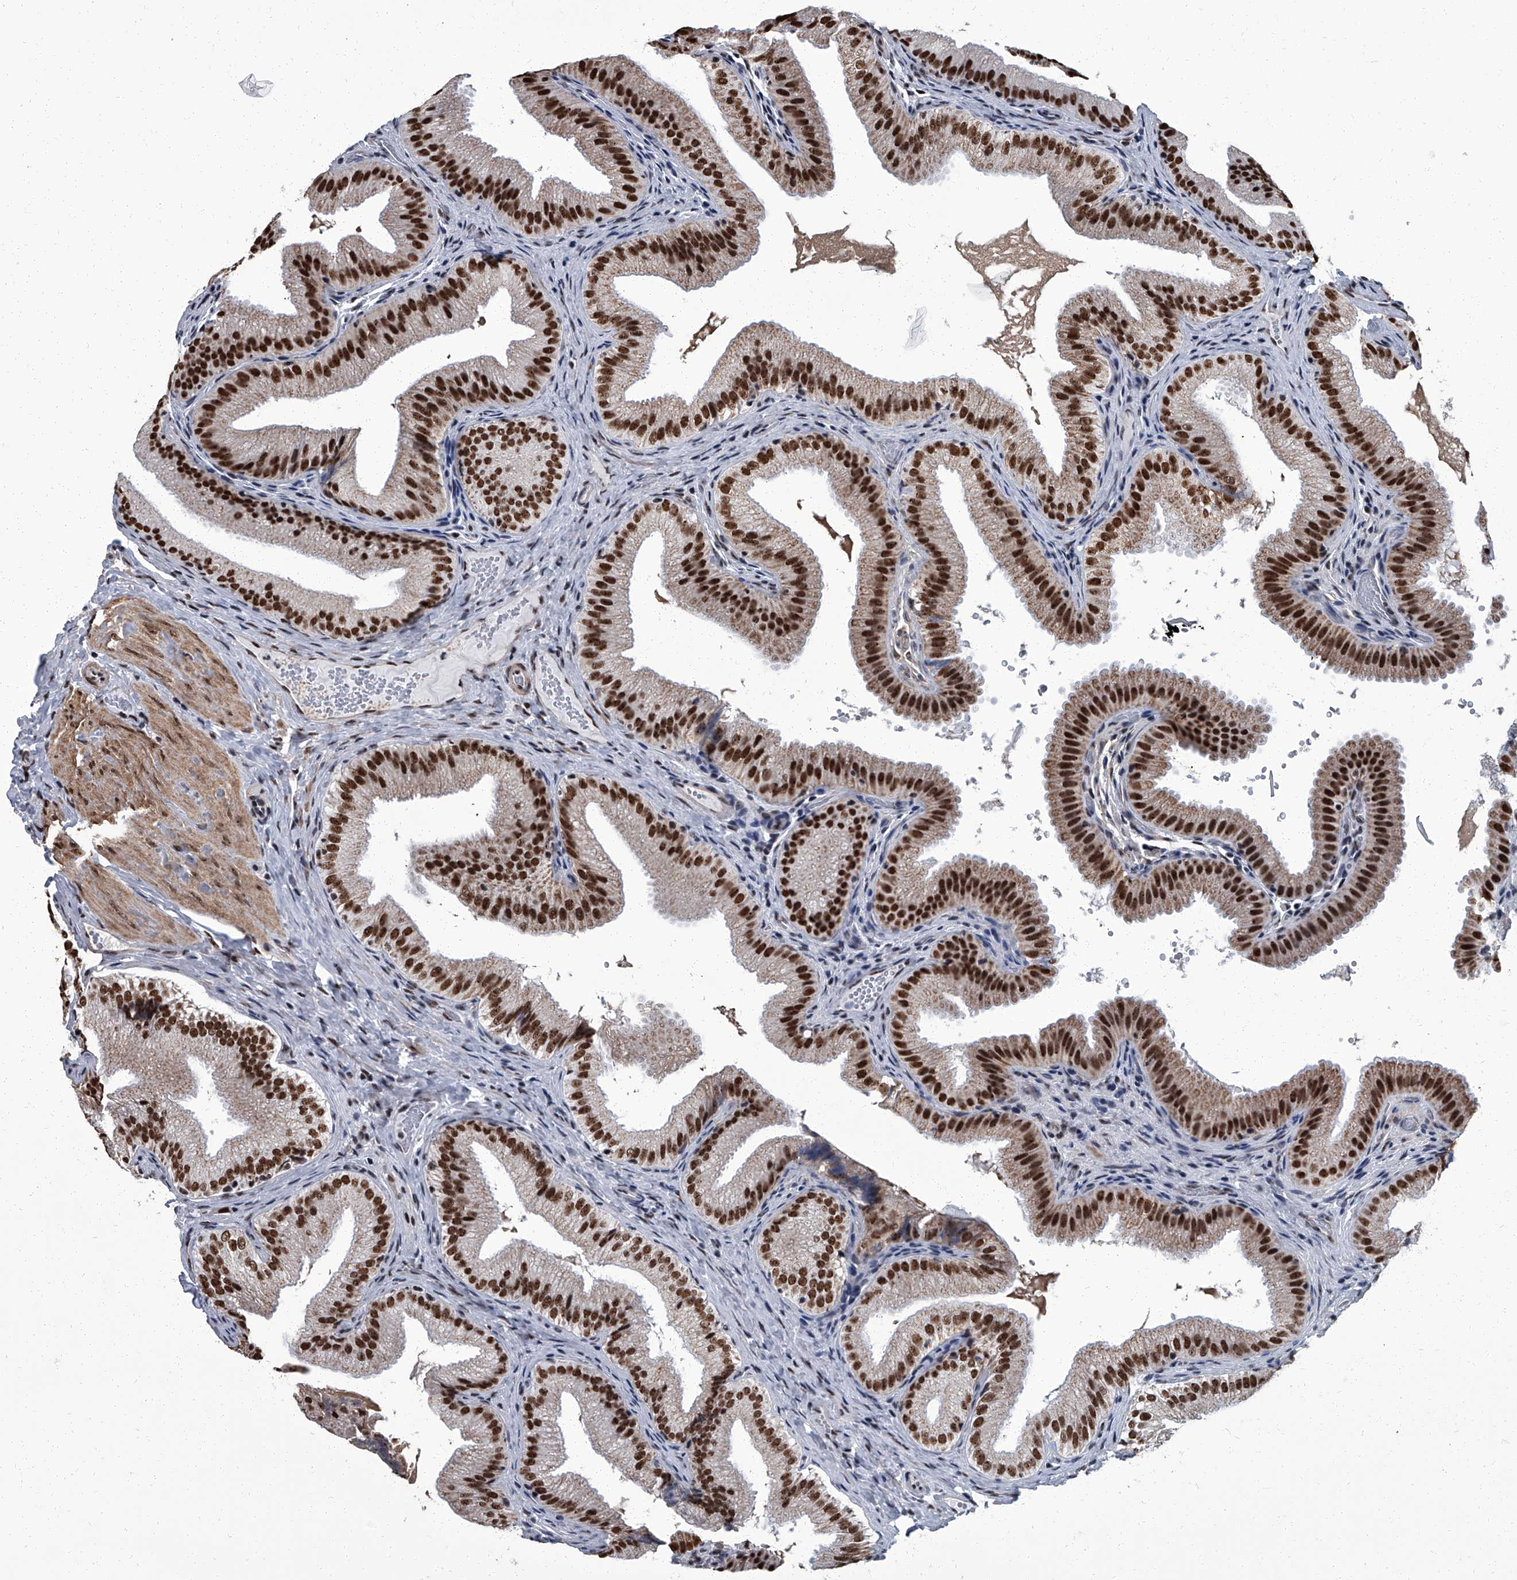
{"staining": {"intensity": "strong", "quantity": ">75%", "location": "cytoplasmic/membranous,nuclear"}, "tissue": "gallbladder", "cell_type": "Glandular cells", "image_type": "normal", "snomed": [{"axis": "morphology", "description": "Normal tissue, NOS"}, {"axis": "topography", "description": "Gallbladder"}], "caption": "Glandular cells reveal high levels of strong cytoplasmic/membranous,nuclear expression in about >75% of cells in normal human gallbladder.", "gene": "ZNF518B", "patient": {"sex": "female", "age": 30}}